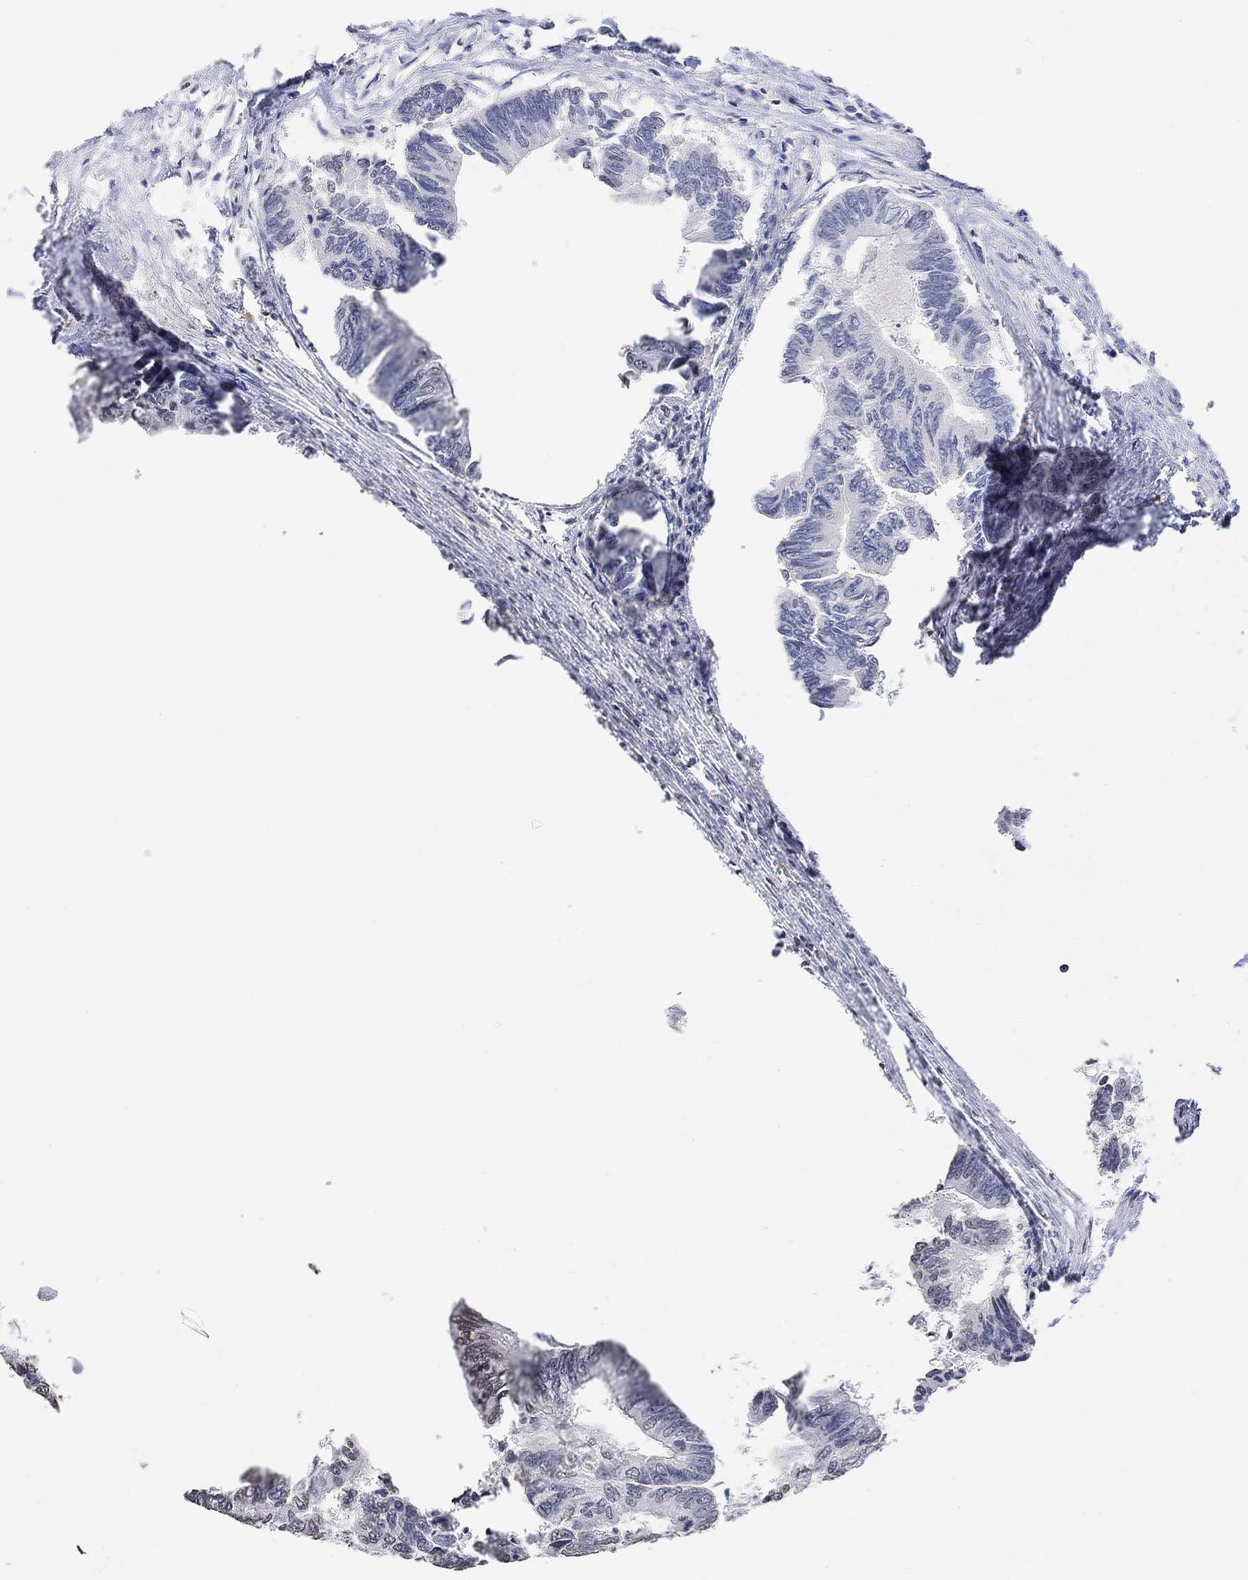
{"staining": {"intensity": "negative", "quantity": "none", "location": "none"}, "tissue": "colorectal cancer", "cell_type": "Tumor cells", "image_type": "cancer", "snomed": [{"axis": "morphology", "description": "Adenocarcinoma, NOS"}, {"axis": "topography", "description": "Colon"}], "caption": "The photomicrograph exhibits no staining of tumor cells in colorectal cancer.", "gene": "TMEM255A", "patient": {"sex": "female", "age": 65}}